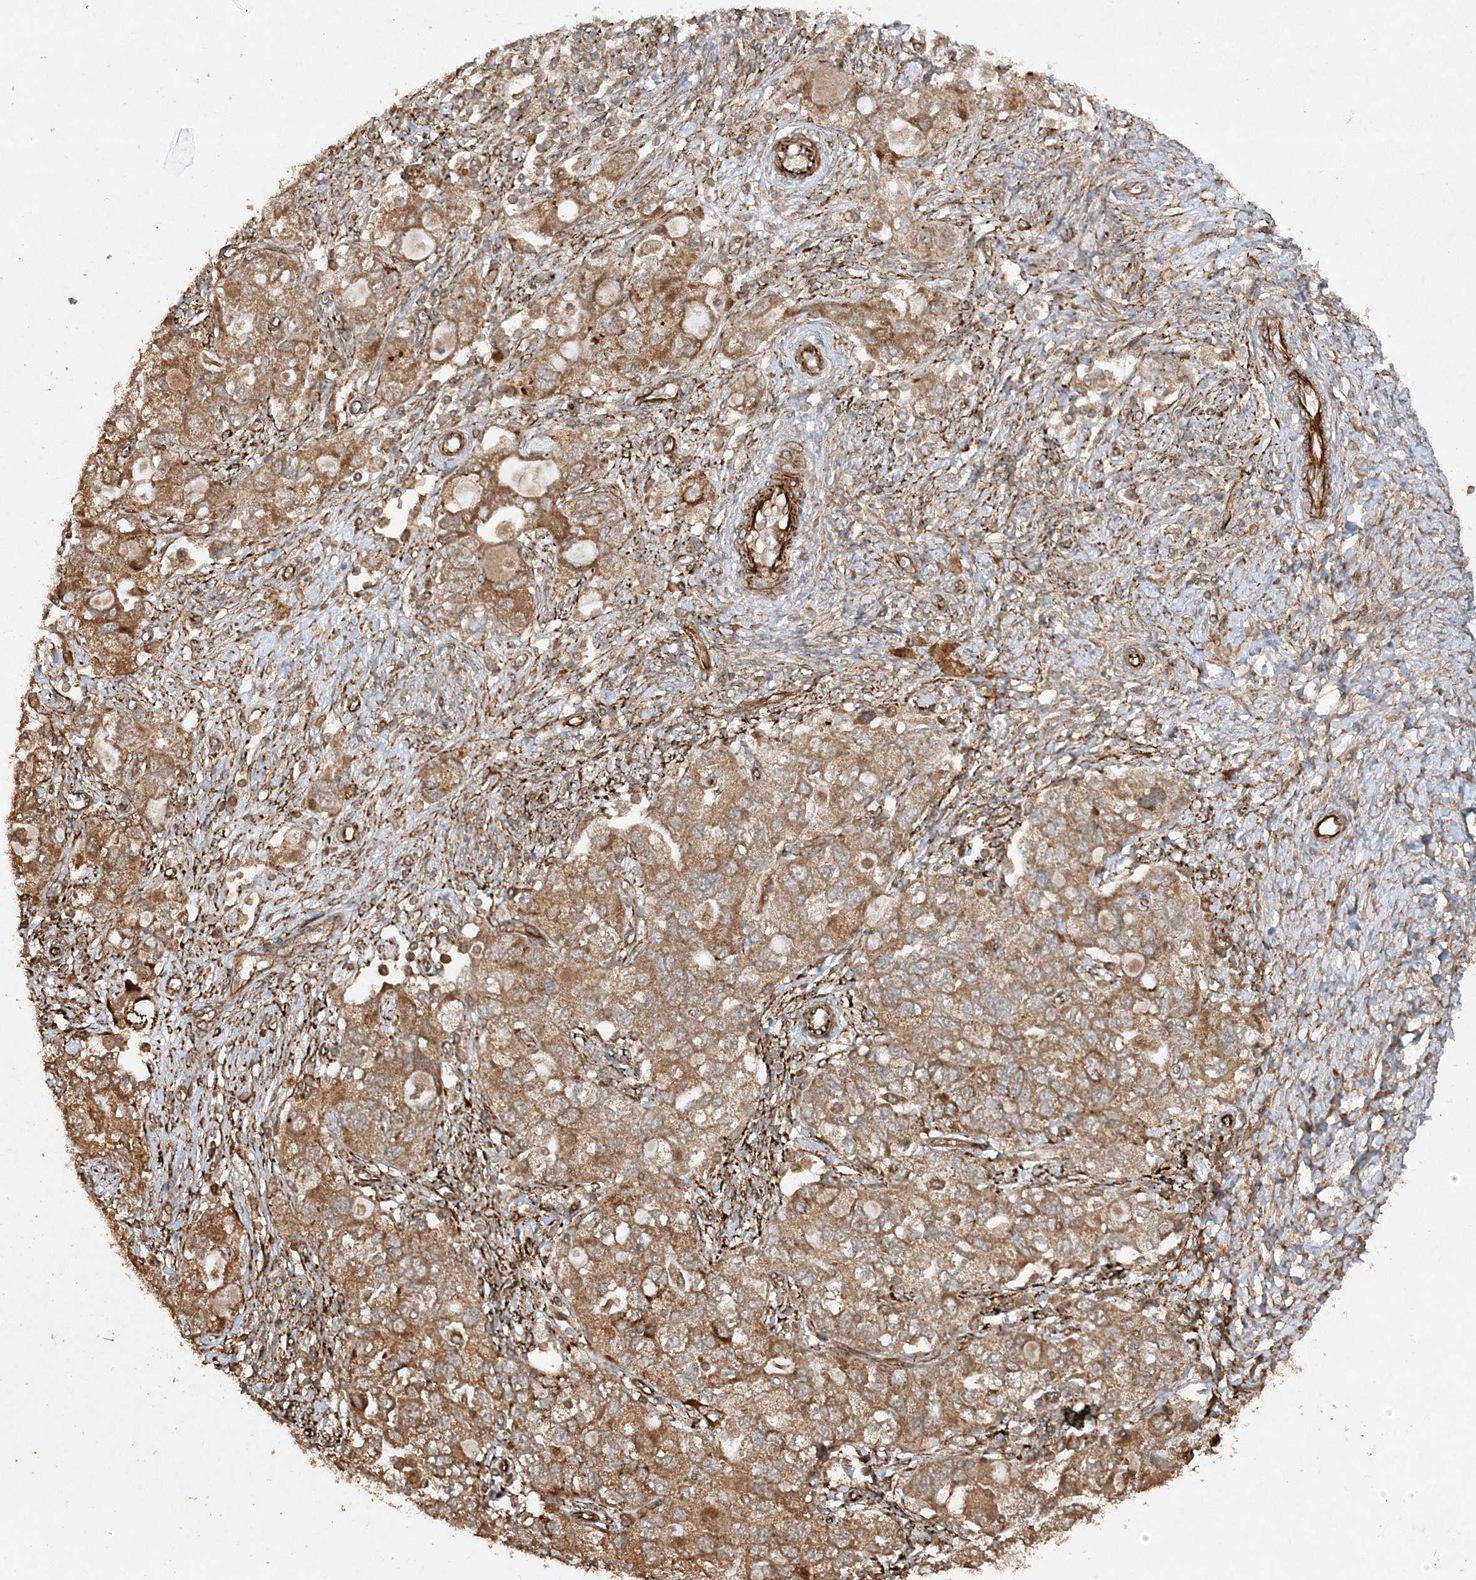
{"staining": {"intensity": "moderate", "quantity": ">75%", "location": "cytoplasmic/membranous"}, "tissue": "ovarian cancer", "cell_type": "Tumor cells", "image_type": "cancer", "snomed": [{"axis": "morphology", "description": "Carcinoma, NOS"}, {"axis": "morphology", "description": "Cystadenocarcinoma, serous, NOS"}, {"axis": "topography", "description": "Ovary"}], "caption": "Brown immunohistochemical staining in carcinoma (ovarian) demonstrates moderate cytoplasmic/membranous expression in about >75% of tumor cells.", "gene": "AVPI1", "patient": {"sex": "female", "age": 69}}